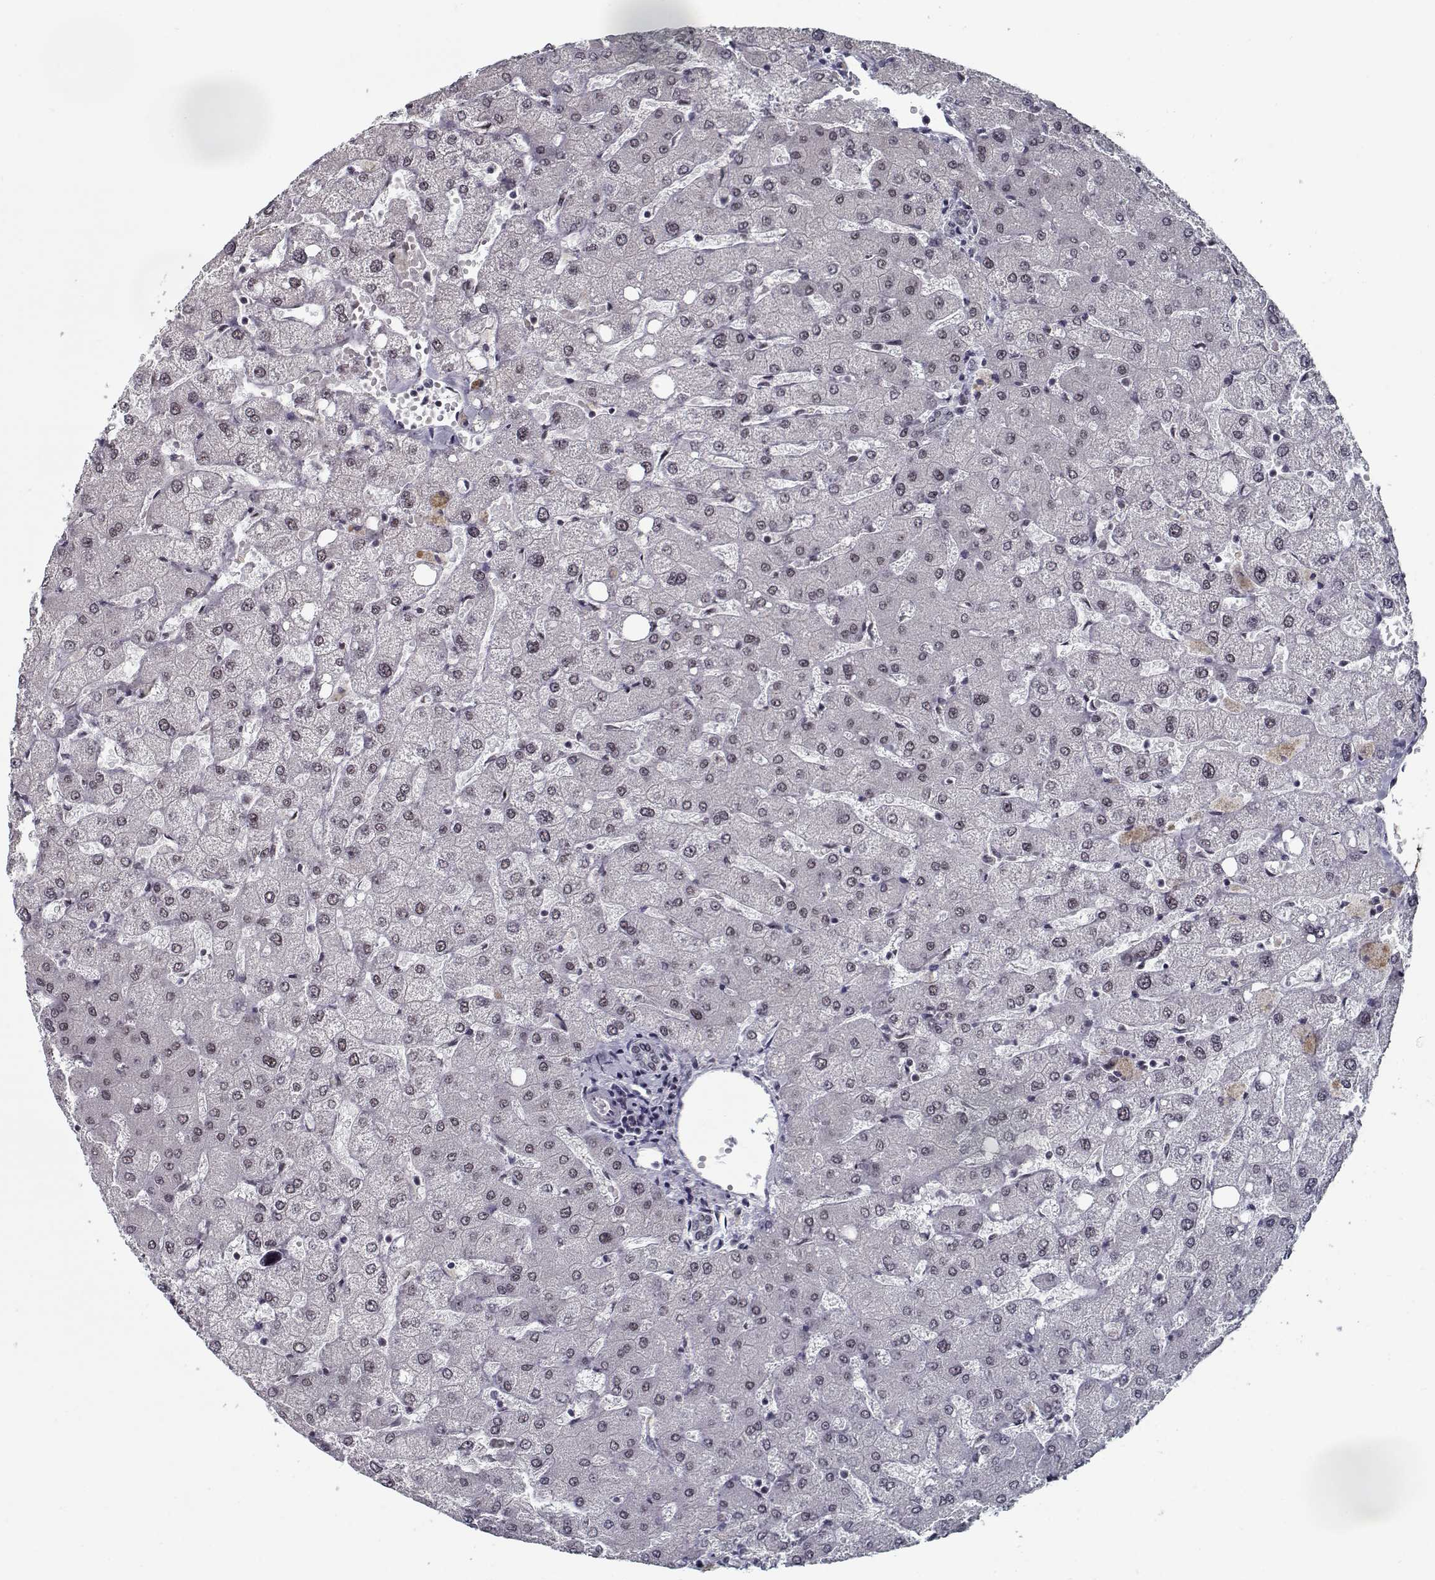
{"staining": {"intensity": "negative", "quantity": "none", "location": "none"}, "tissue": "liver", "cell_type": "Cholangiocytes", "image_type": "normal", "snomed": [{"axis": "morphology", "description": "Normal tissue, NOS"}, {"axis": "topography", "description": "Liver"}], "caption": "Protein analysis of normal liver displays no significant positivity in cholangiocytes. (Stains: DAB immunohistochemistry (IHC) with hematoxylin counter stain, Microscopy: brightfield microscopy at high magnification).", "gene": "TESPA1", "patient": {"sex": "female", "age": 54}}